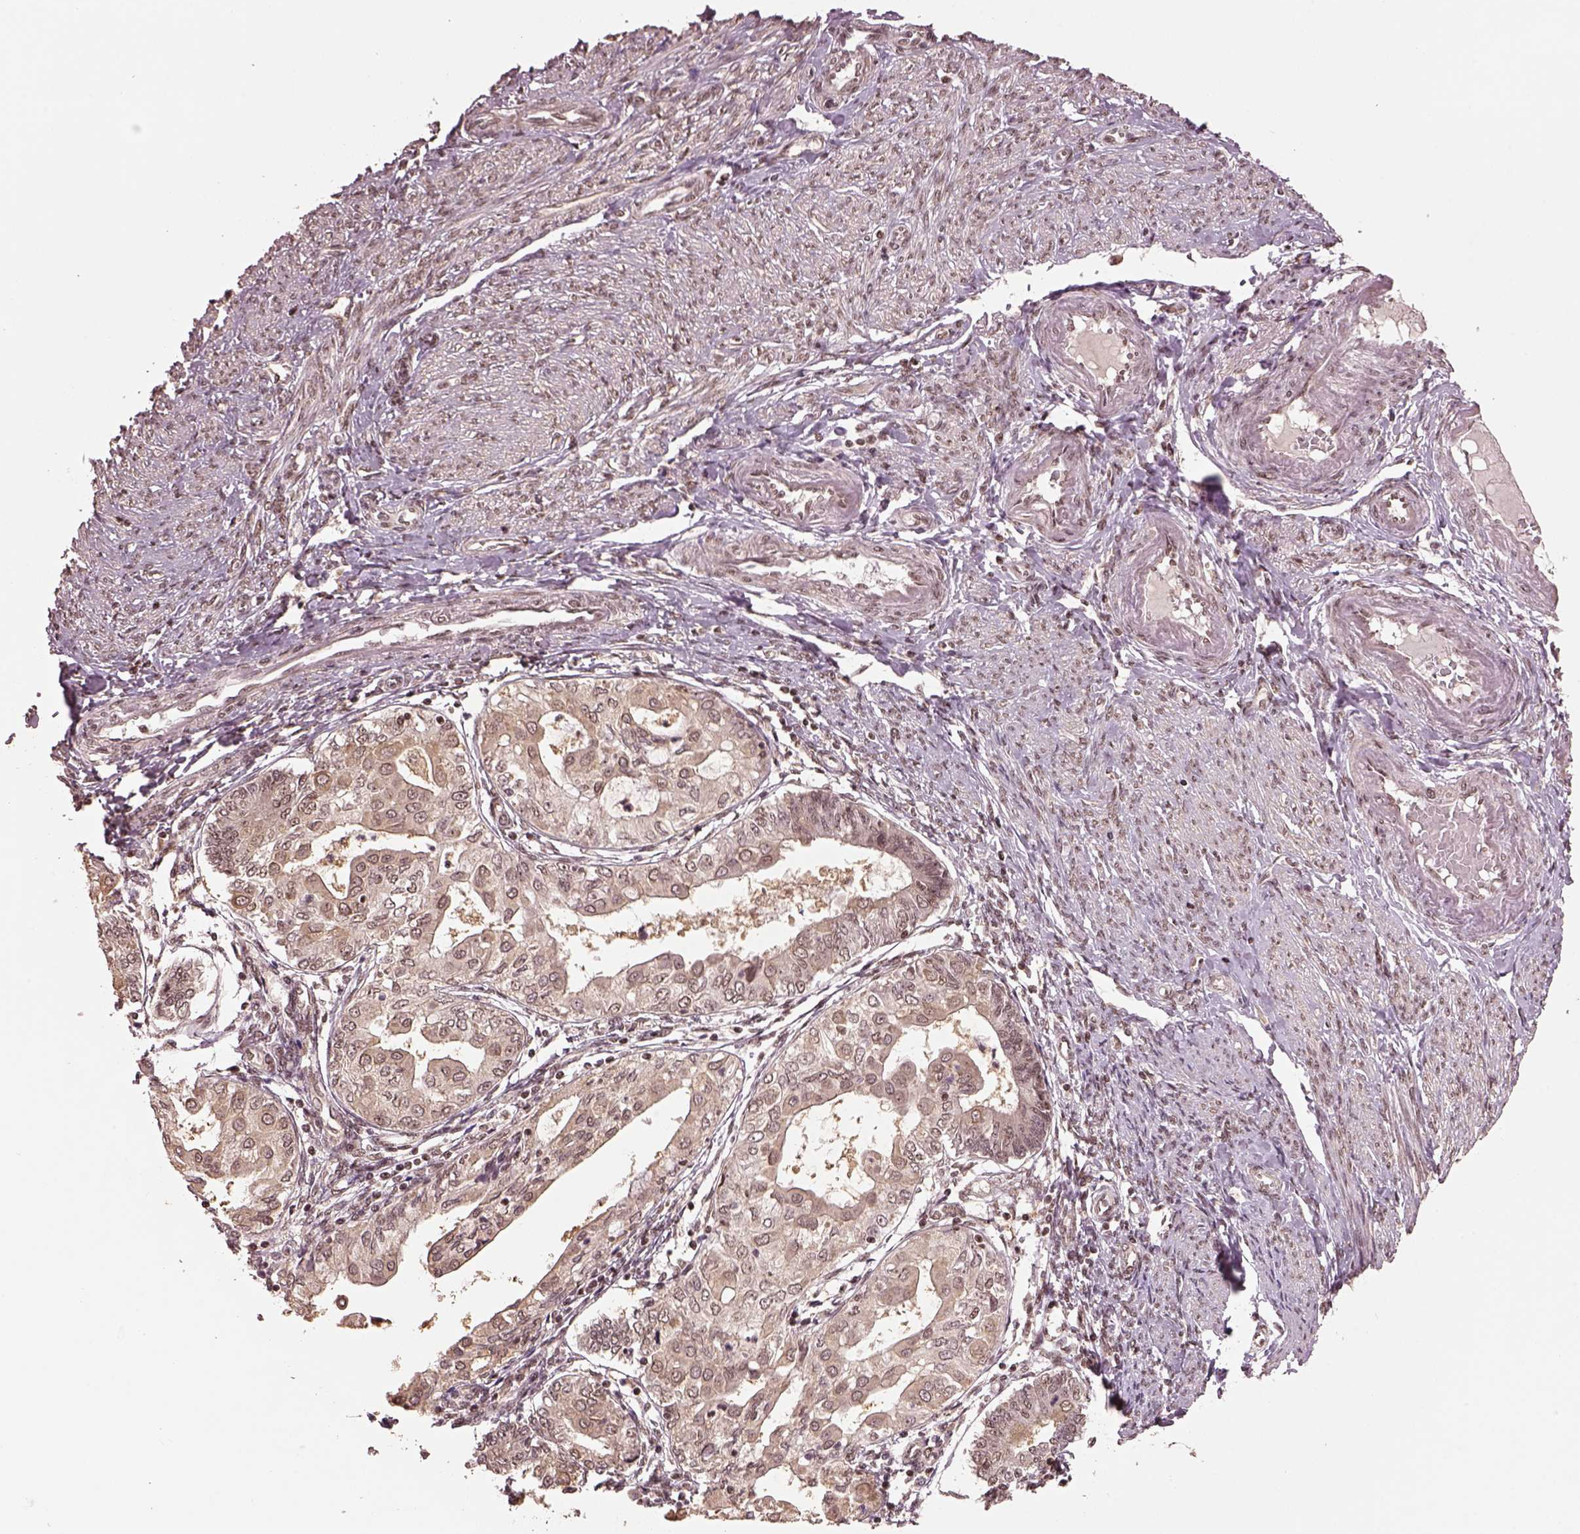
{"staining": {"intensity": "weak", "quantity": ">75%", "location": "nuclear"}, "tissue": "endometrial cancer", "cell_type": "Tumor cells", "image_type": "cancer", "snomed": [{"axis": "morphology", "description": "Adenocarcinoma, NOS"}, {"axis": "topography", "description": "Endometrium"}], "caption": "Immunohistochemical staining of endometrial cancer exhibits weak nuclear protein expression in approximately >75% of tumor cells. The staining was performed using DAB (3,3'-diaminobenzidine), with brown indicating positive protein expression. Nuclei are stained blue with hematoxylin.", "gene": "BRD9", "patient": {"sex": "female", "age": 68}}